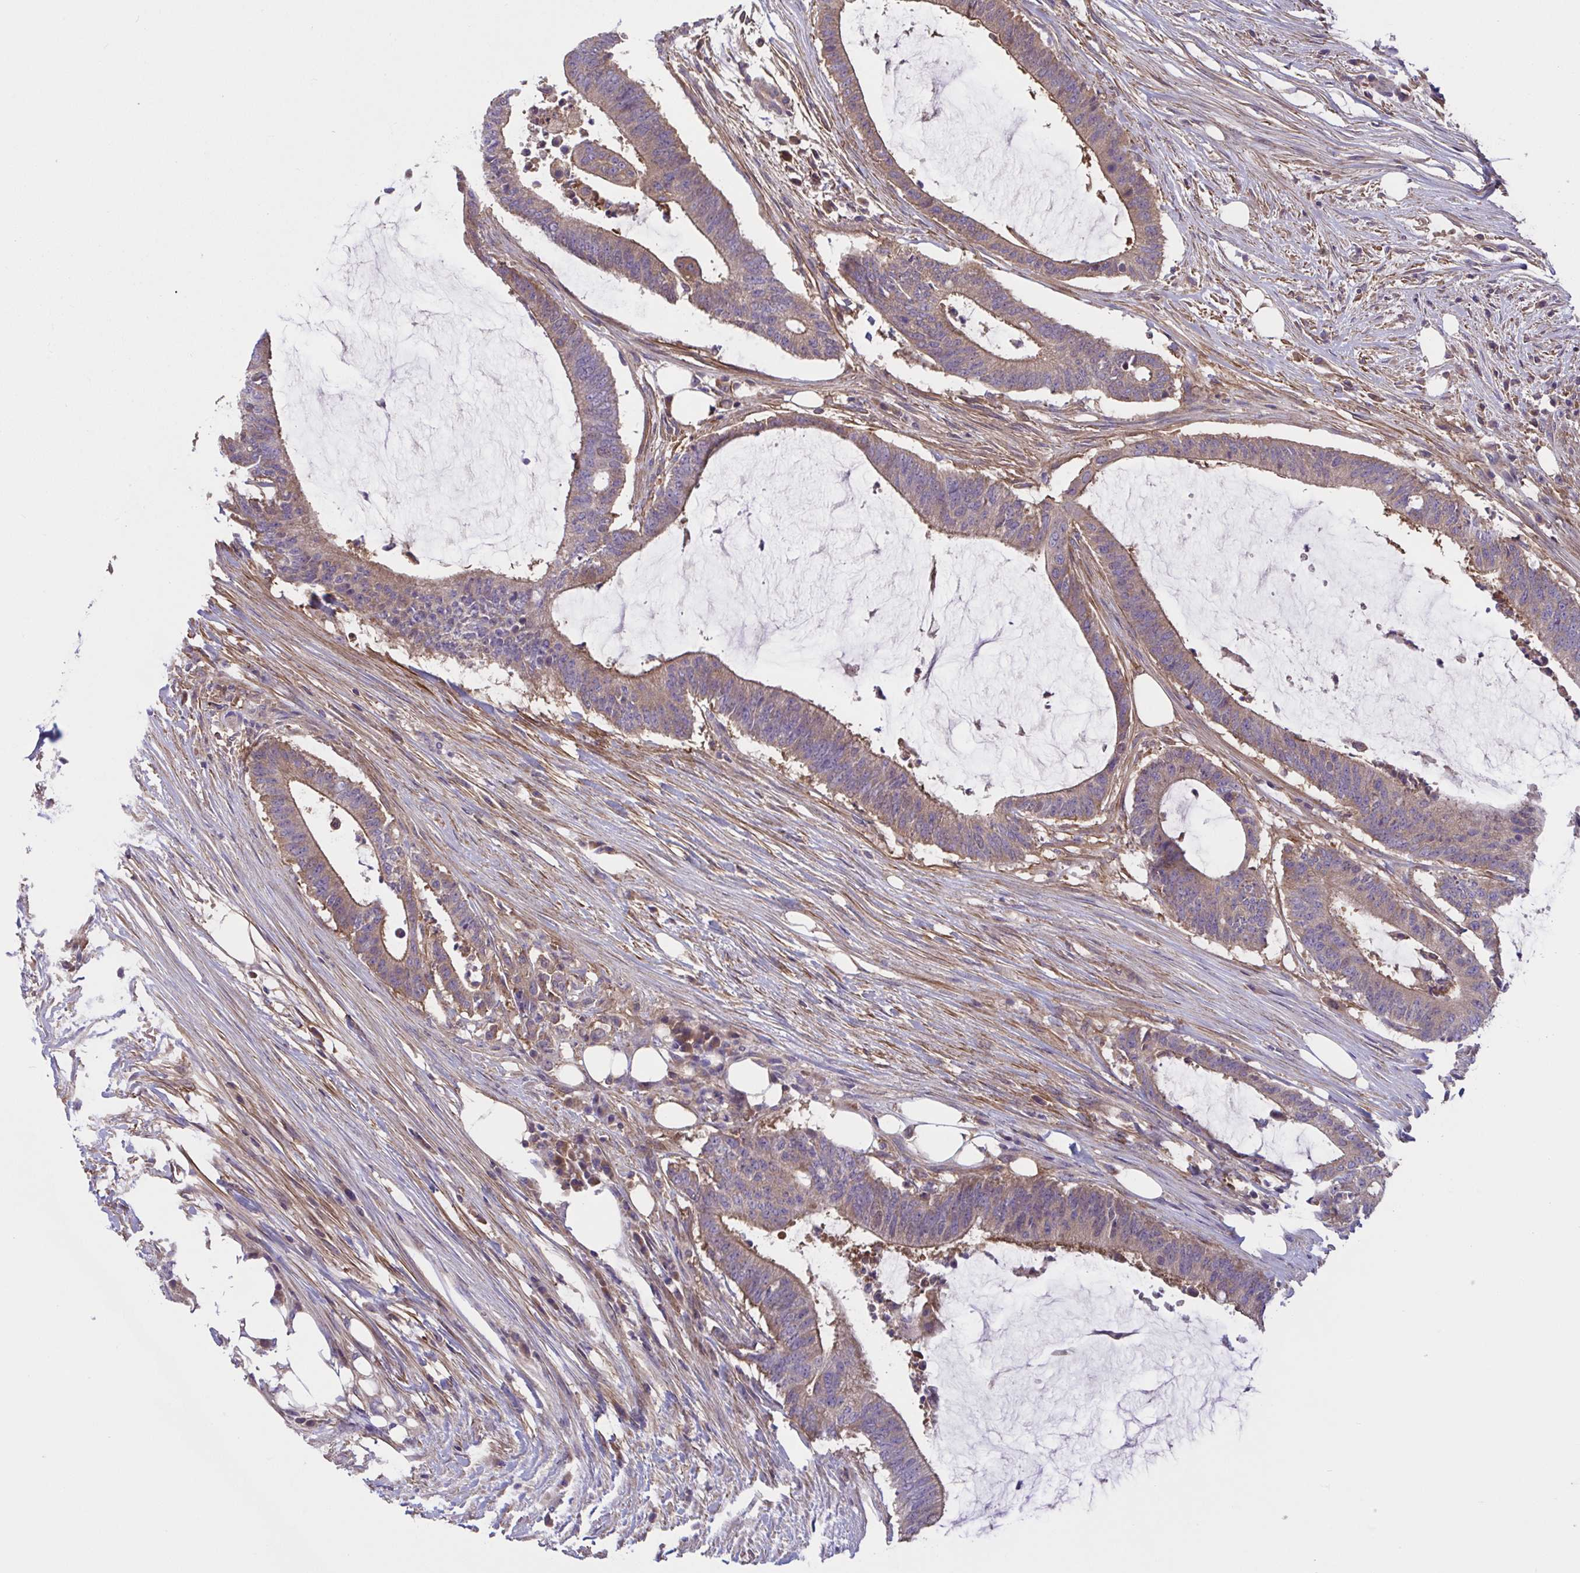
{"staining": {"intensity": "weak", "quantity": ">75%", "location": "cytoplasmic/membranous"}, "tissue": "colorectal cancer", "cell_type": "Tumor cells", "image_type": "cancer", "snomed": [{"axis": "morphology", "description": "Adenocarcinoma, NOS"}, {"axis": "topography", "description": "Colon"}], "caption": "Tumor cells reveal low levels of weak cytoplasmic/membranous expression in about >75% of cells in human colorectal cancer (adenocarcinoma).", "gene": "WNT9B", "patient": {"sex": "female", "age": 43}}